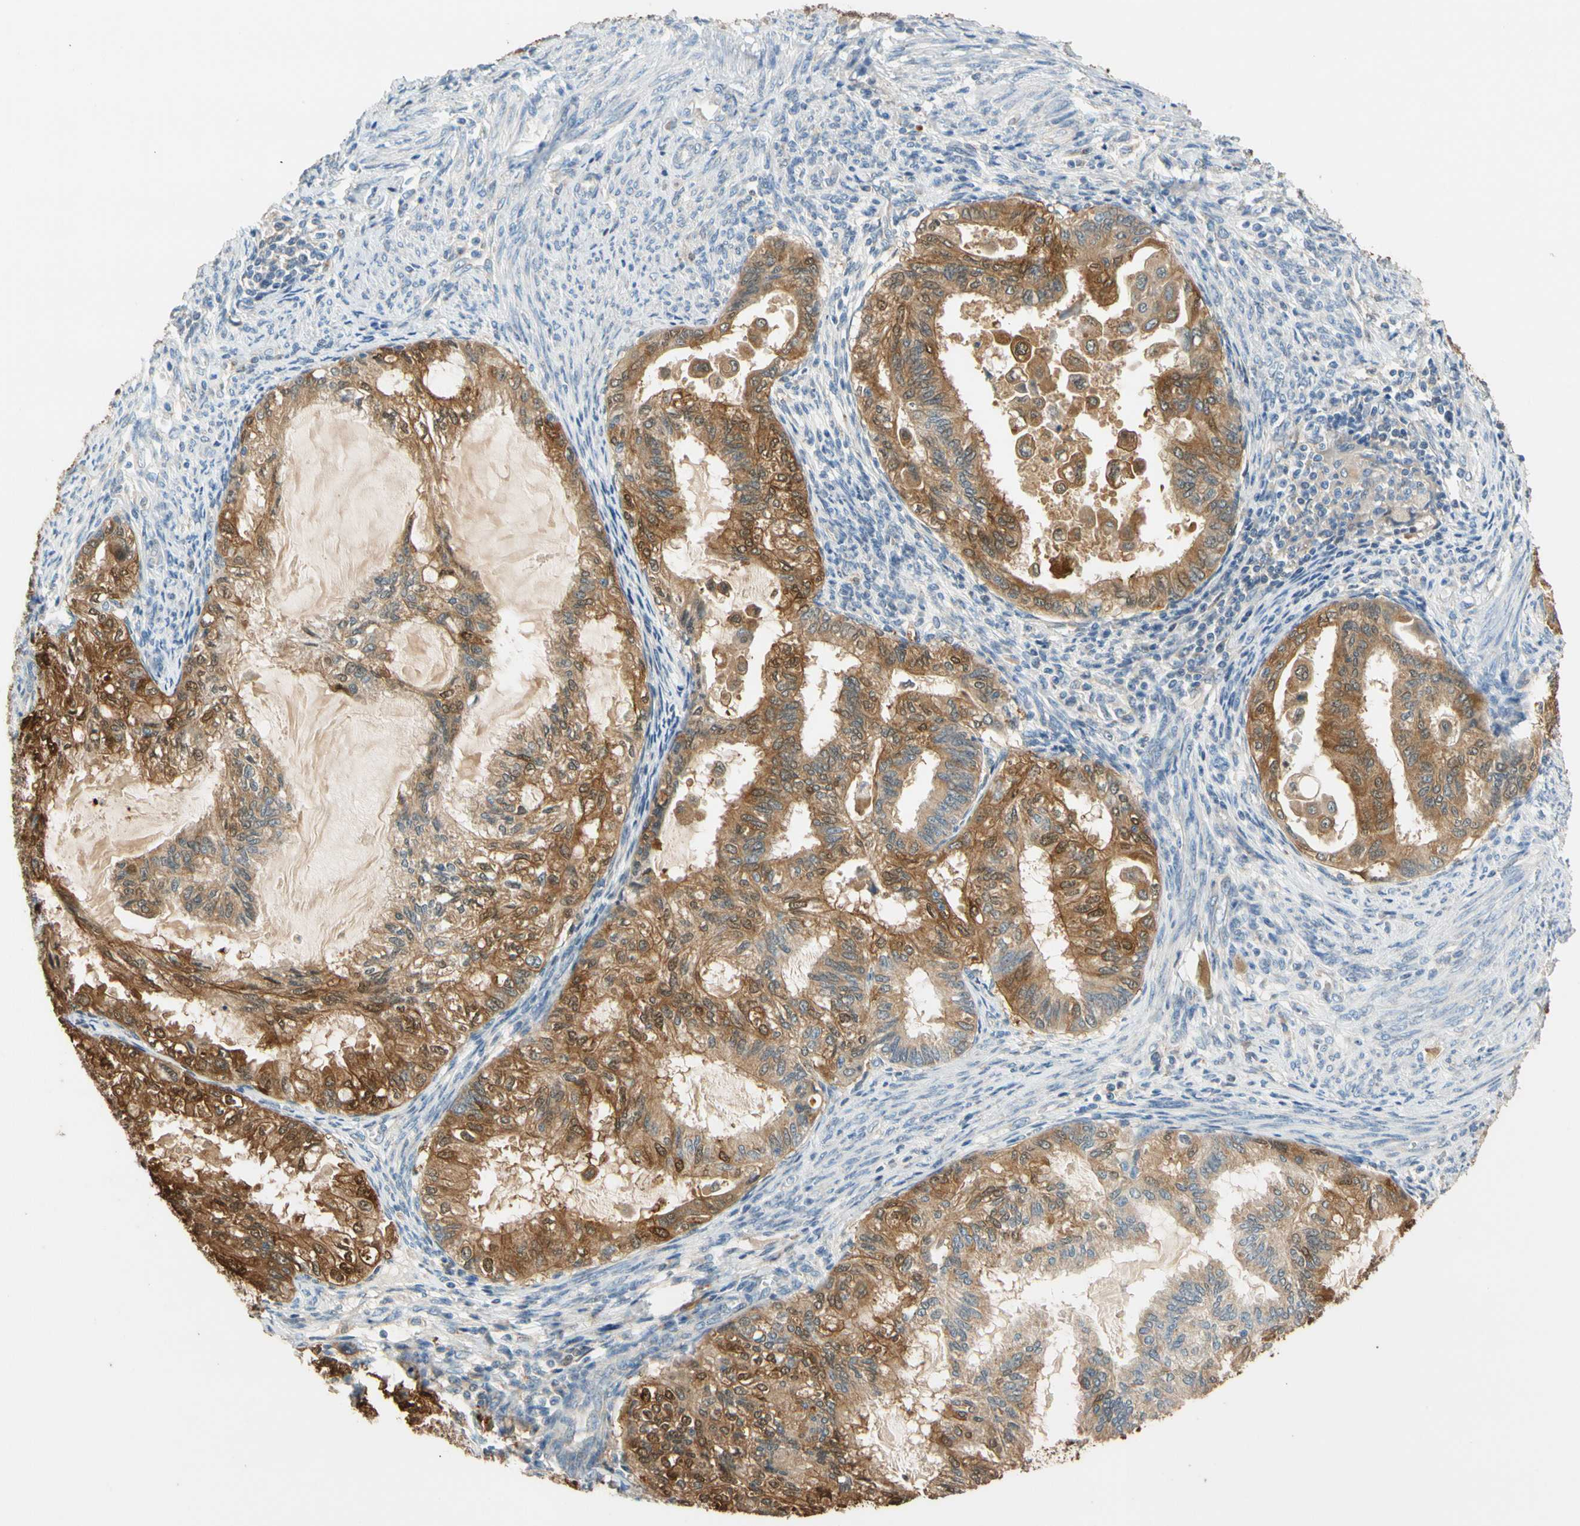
{"staining": {"intensity": "moderate", "quantity": ">75%", "location": "cytoplasmic/membranous"}, "tissue": "cervical cancer", "cell_type": "Tumor cells", "image_type": "cancer", "snomed": [{"axis": "morphology", "description": "Normal tissue, NOS"}, {"axis": "morphology", "description": "Adenocarcinoma, NOS"}, {"axis": "topography", "description": "Cervix"}, {"axis": "topography", "description": "Endometrium"}], "caption": "A high-resolution micrograph shows immunohistochemistry (IHC) staining of cervical adenocarcinoma, which shows moderate cytoplasmic/membranous staining in about >75% of tumor cells.", "gene": "GPSM2", "patient": {"sex": "female", "age": 86}}